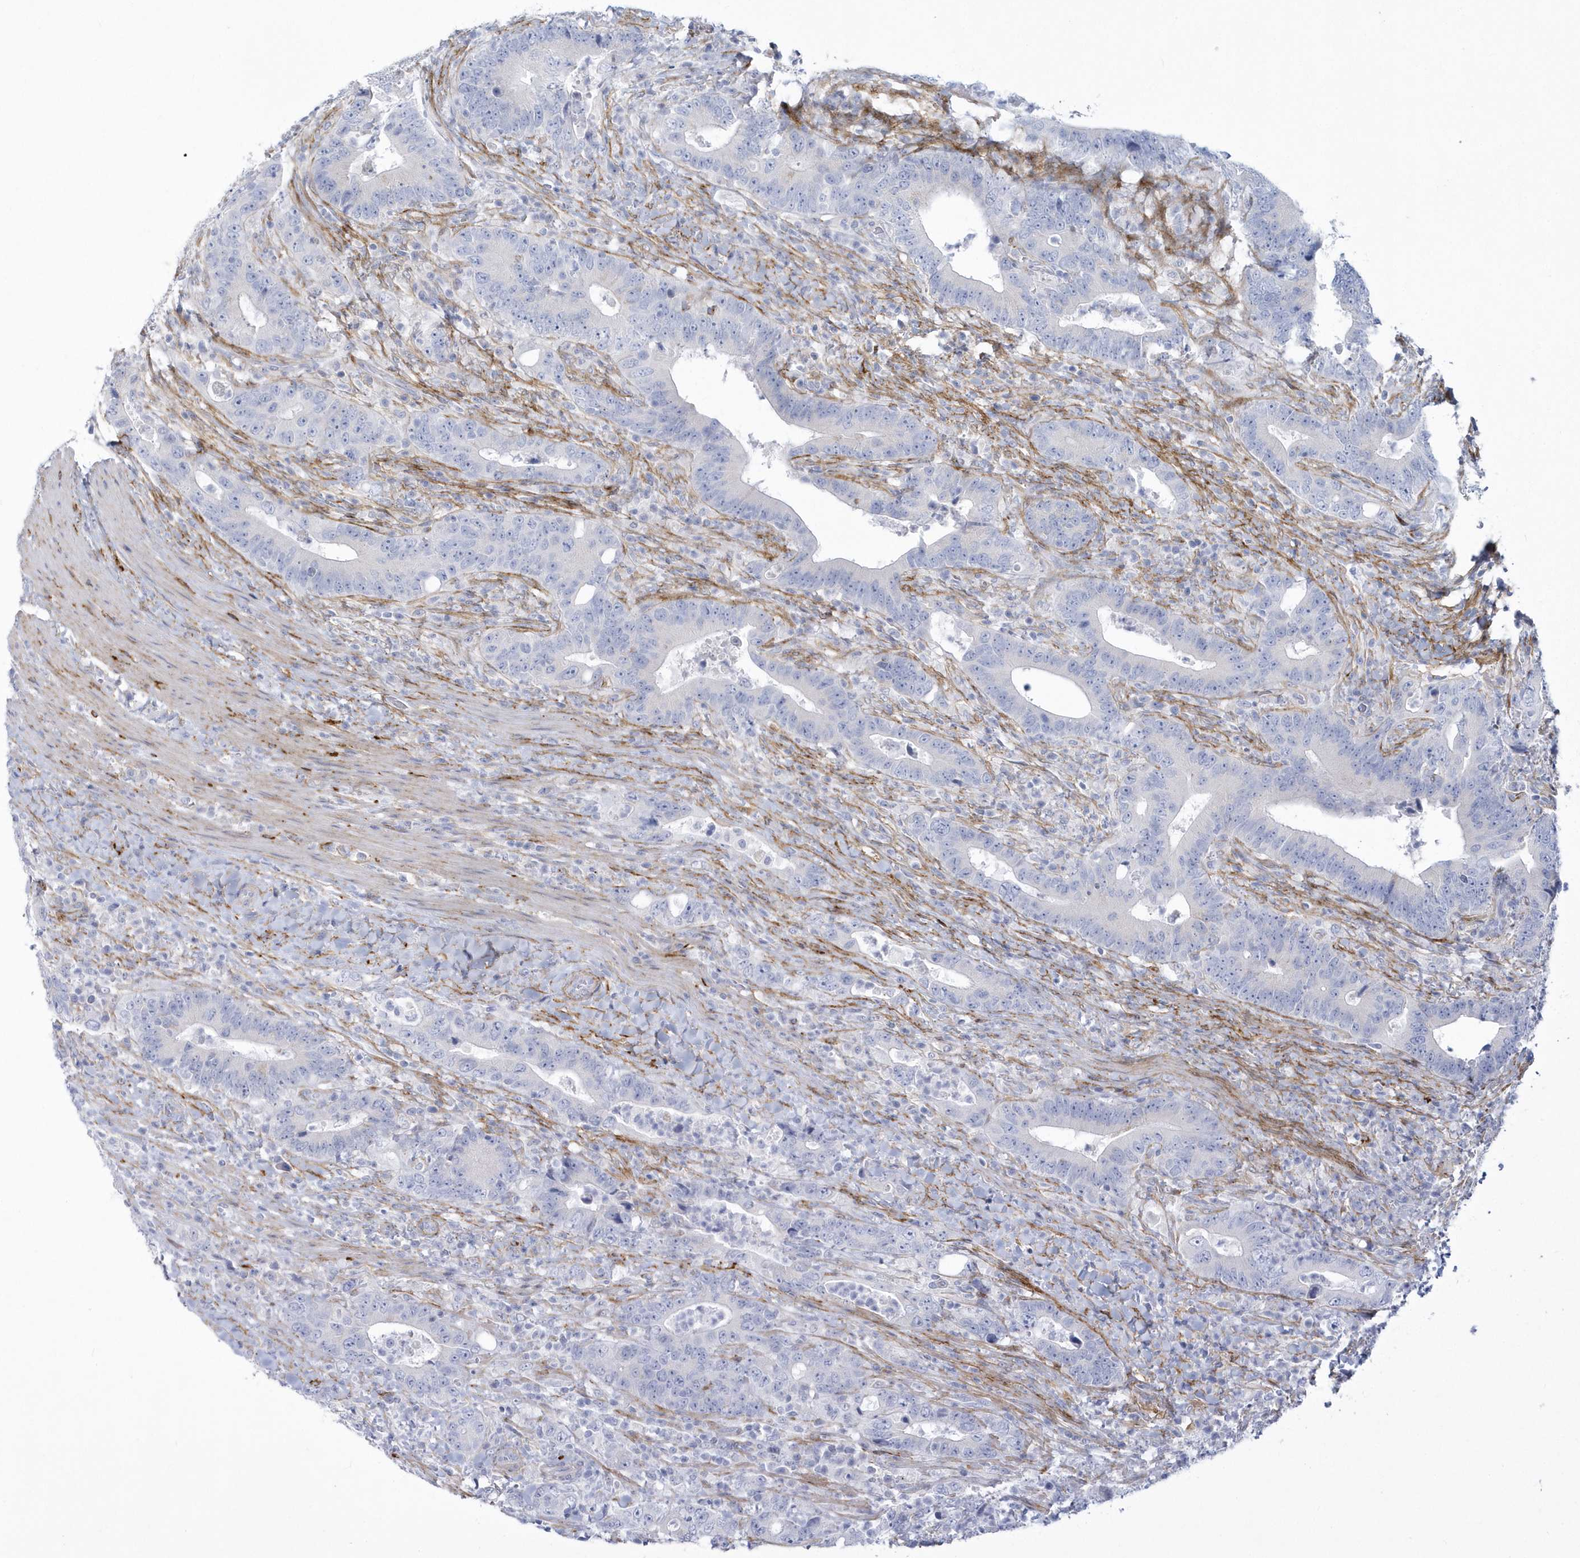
{"staining": {"intensity": "negative", "quantity": "none", "location": "none"}, "tissue": "colorectal cancer", "cell_type": "Tumor cells", "image_type": "cancer", "snomed": [{"axis": "morphology", "description": "Adenocarcinoma, NOS"}, {"axis": "topography", "description": "Colon"}], "caption": "Colorectal adenocarcinoma stained for a protein using immunohistochemistry (IHC) reveals no staining tumor cells.", "gene": "WDR27", "patient": {"sex": "female", "age": 75}}